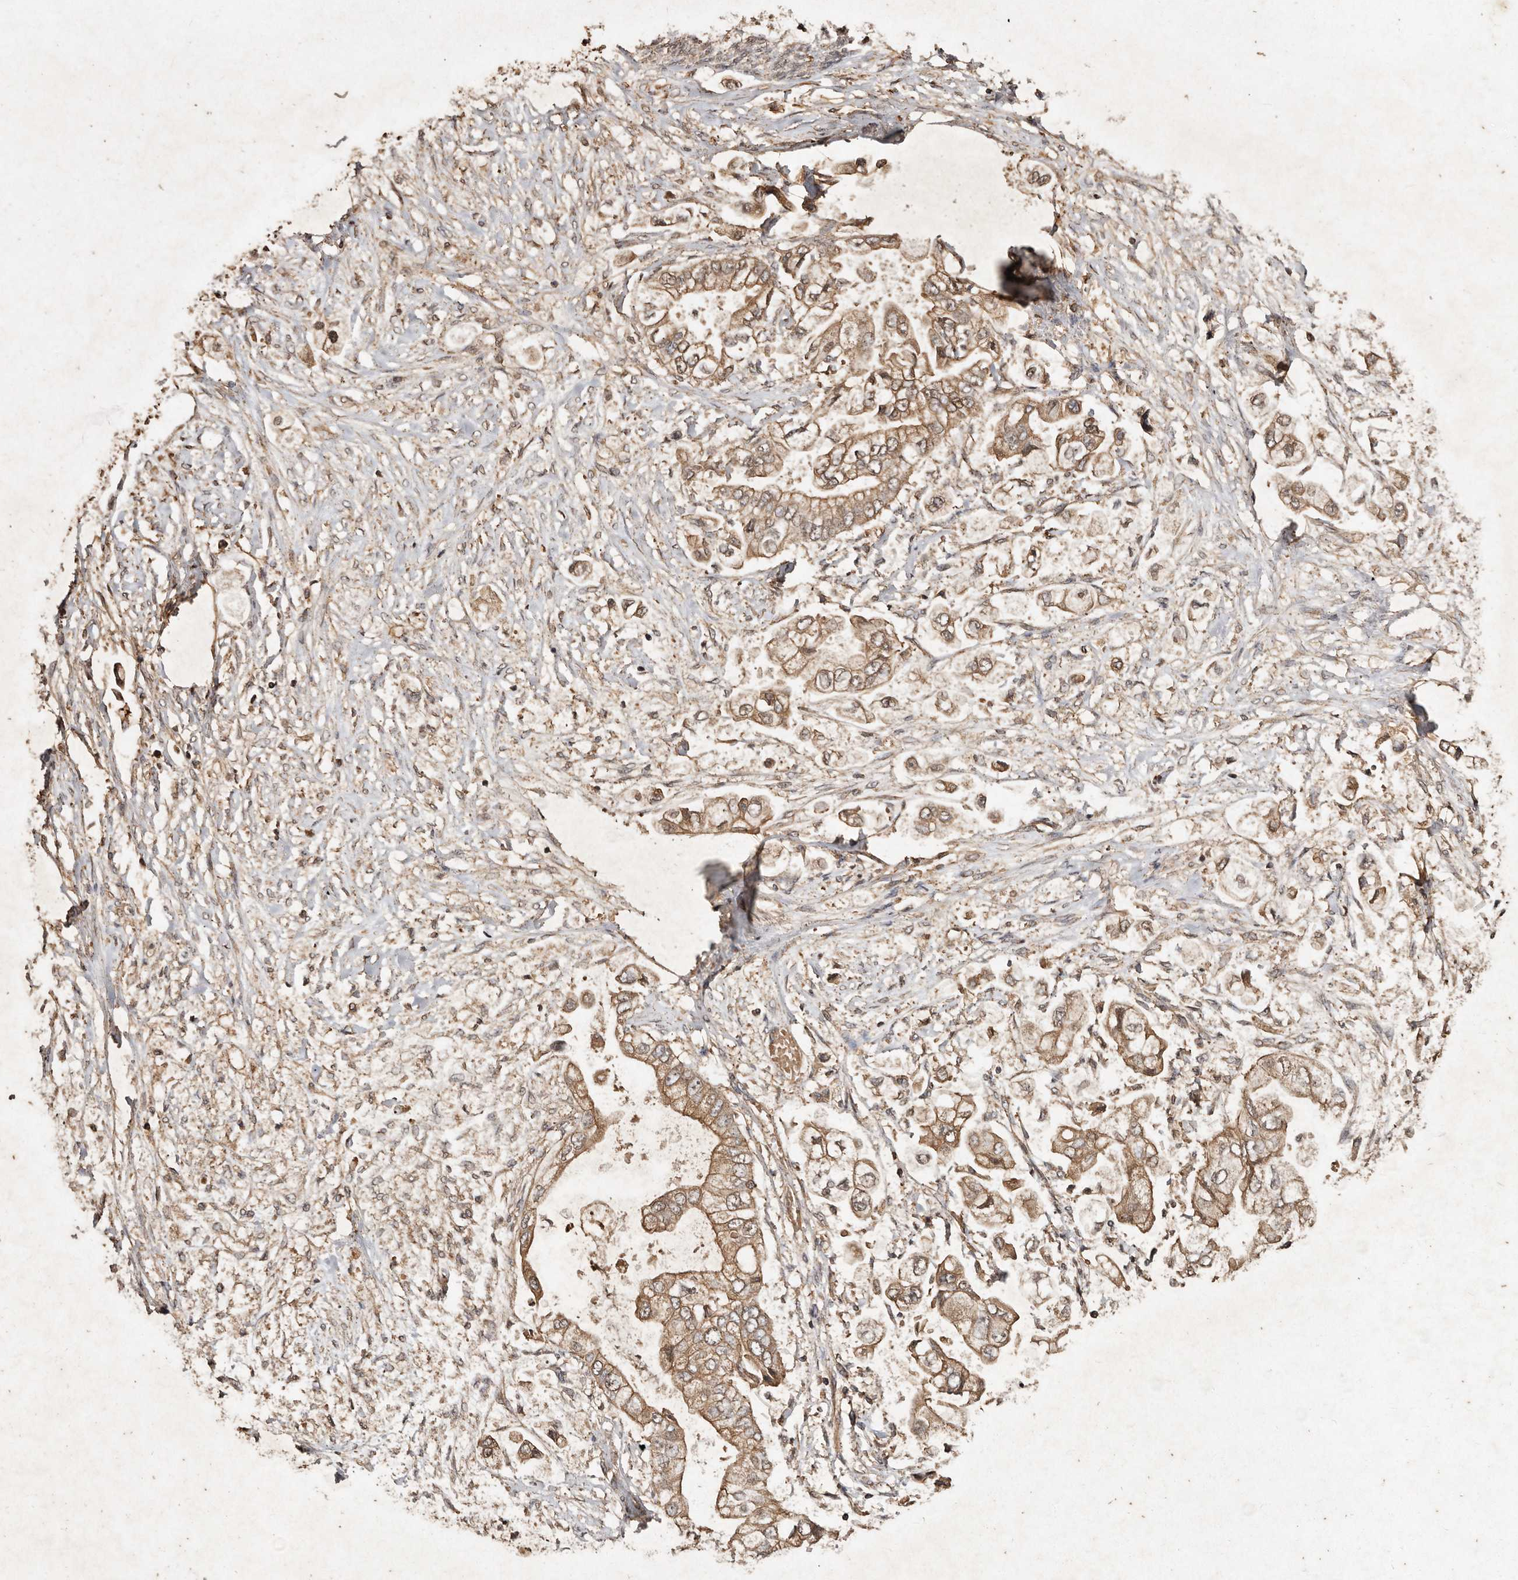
{"staining": {"intensity": "moderate", "quantity": ">75%", "location": "cytoplasmic/membranous"}, "tissue": "stomach cancer", "cell_type": "Tumor cells", "image_type": "cancer", "snomed": [{"axis": "morphology", "description": "Adenocarcinoma, NOS"}, {"axis": "topography", "description": "Stomach"}], "caption": "Tumor cells demonstrate medium levels of moderate cytoplasmic/membranous staining in about >75% of cells in stomach cancer. (IHC, brightfield microscopy, high magnification).", "gene": "FARS2", "patient": {"sex": "male", "age": 62}}